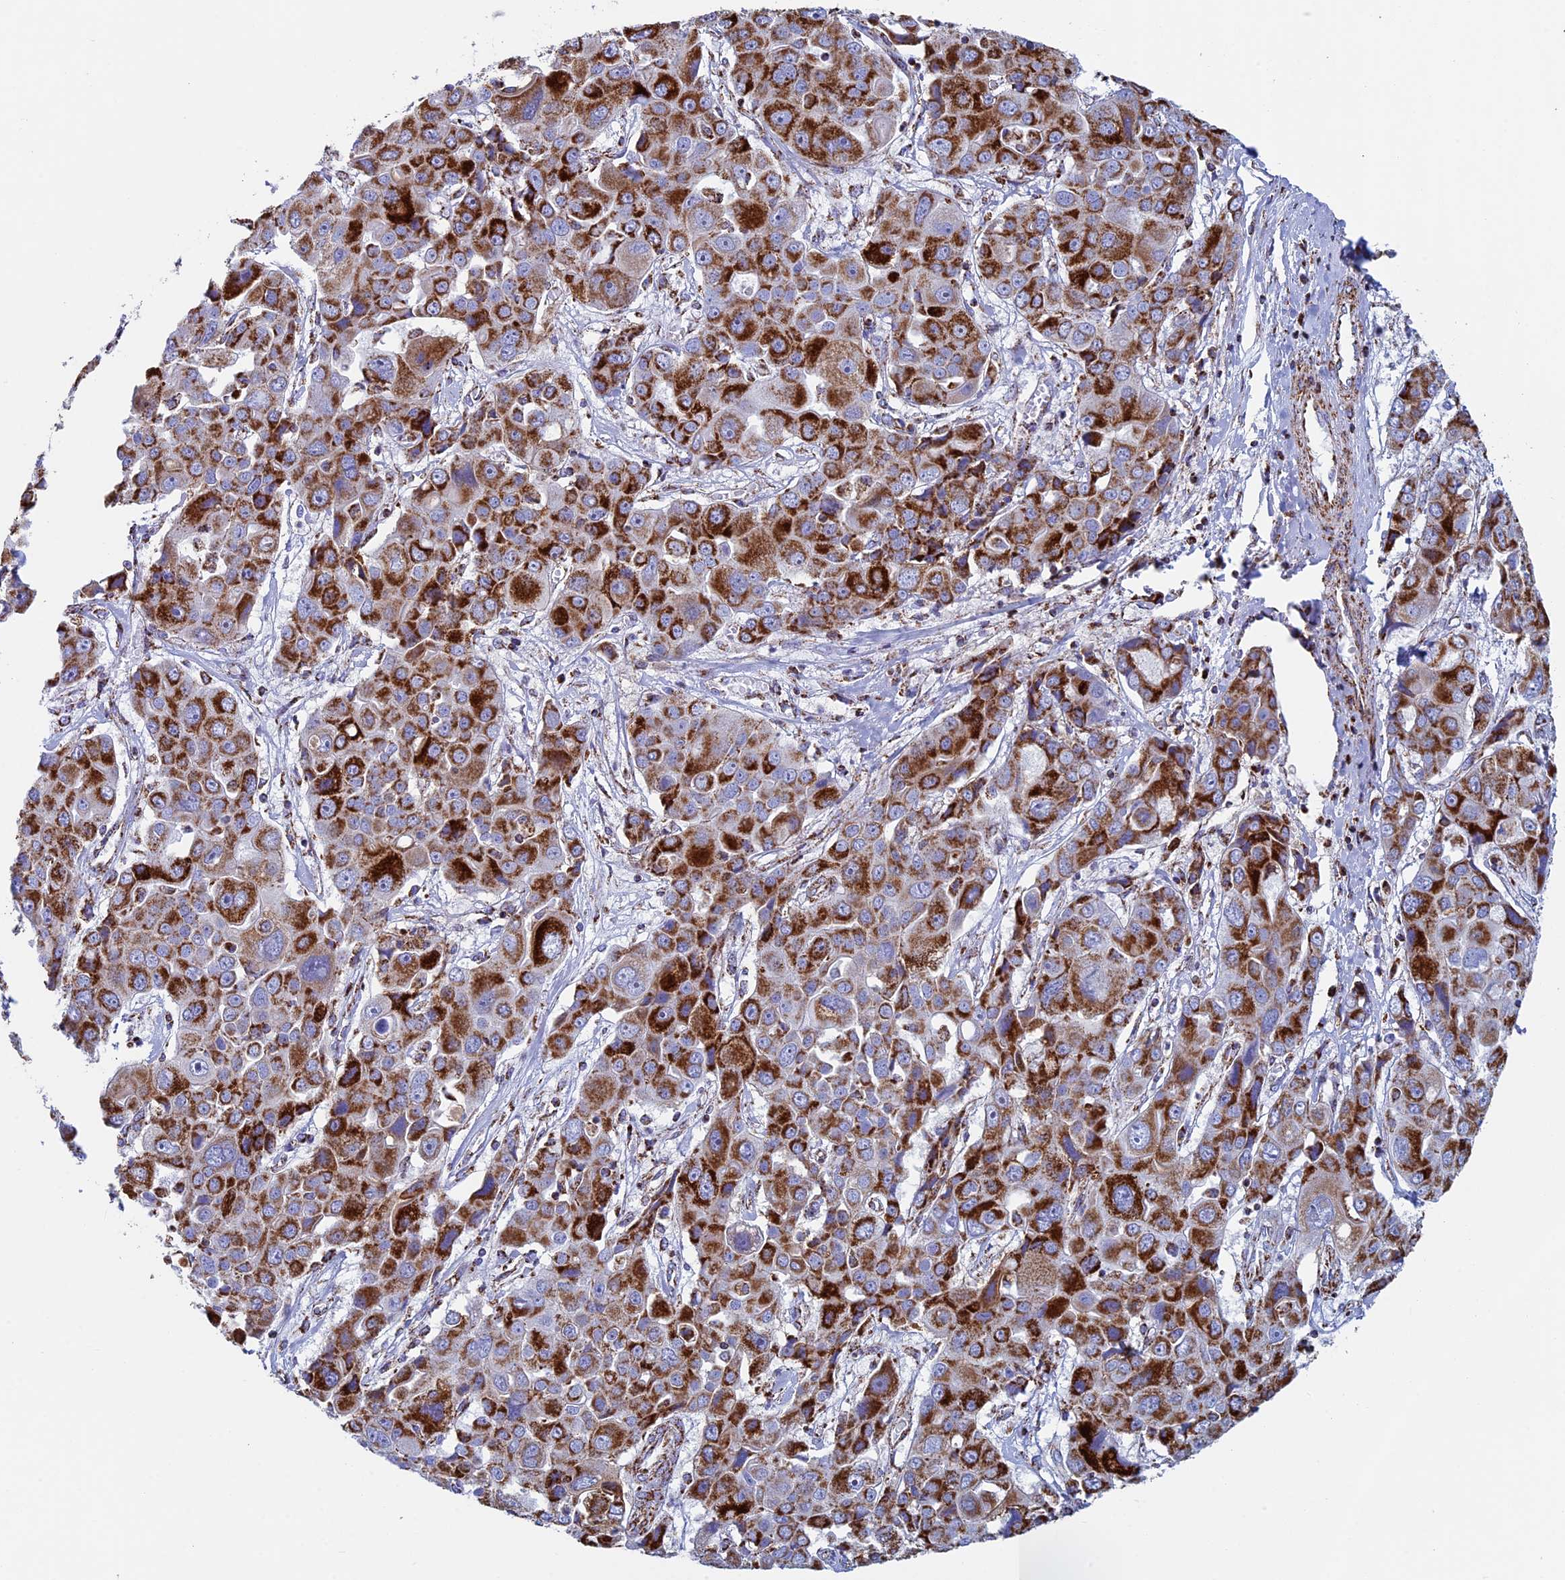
{"staining": {"intensity": "strong", "quantity": ">75%", "location": "cytoplasmic/membranous"}, "tissue": "liver cancer", "cell_type": "Tumor cells", "image_type": "cancer", "snomed": [{"axis": "morphology", "description": "Cholangiocarcinoma"}, {"axis": "topography", "description": "Liver"}], "caption": "Approximately >75% of tumor cells in liver cancer show strong cytoplasmic/membranous protein positivity as visualized by brown immunohistochemical staining.", "gene": "UQCRFS1", "patient": {"sex": "male", "age": 67}}